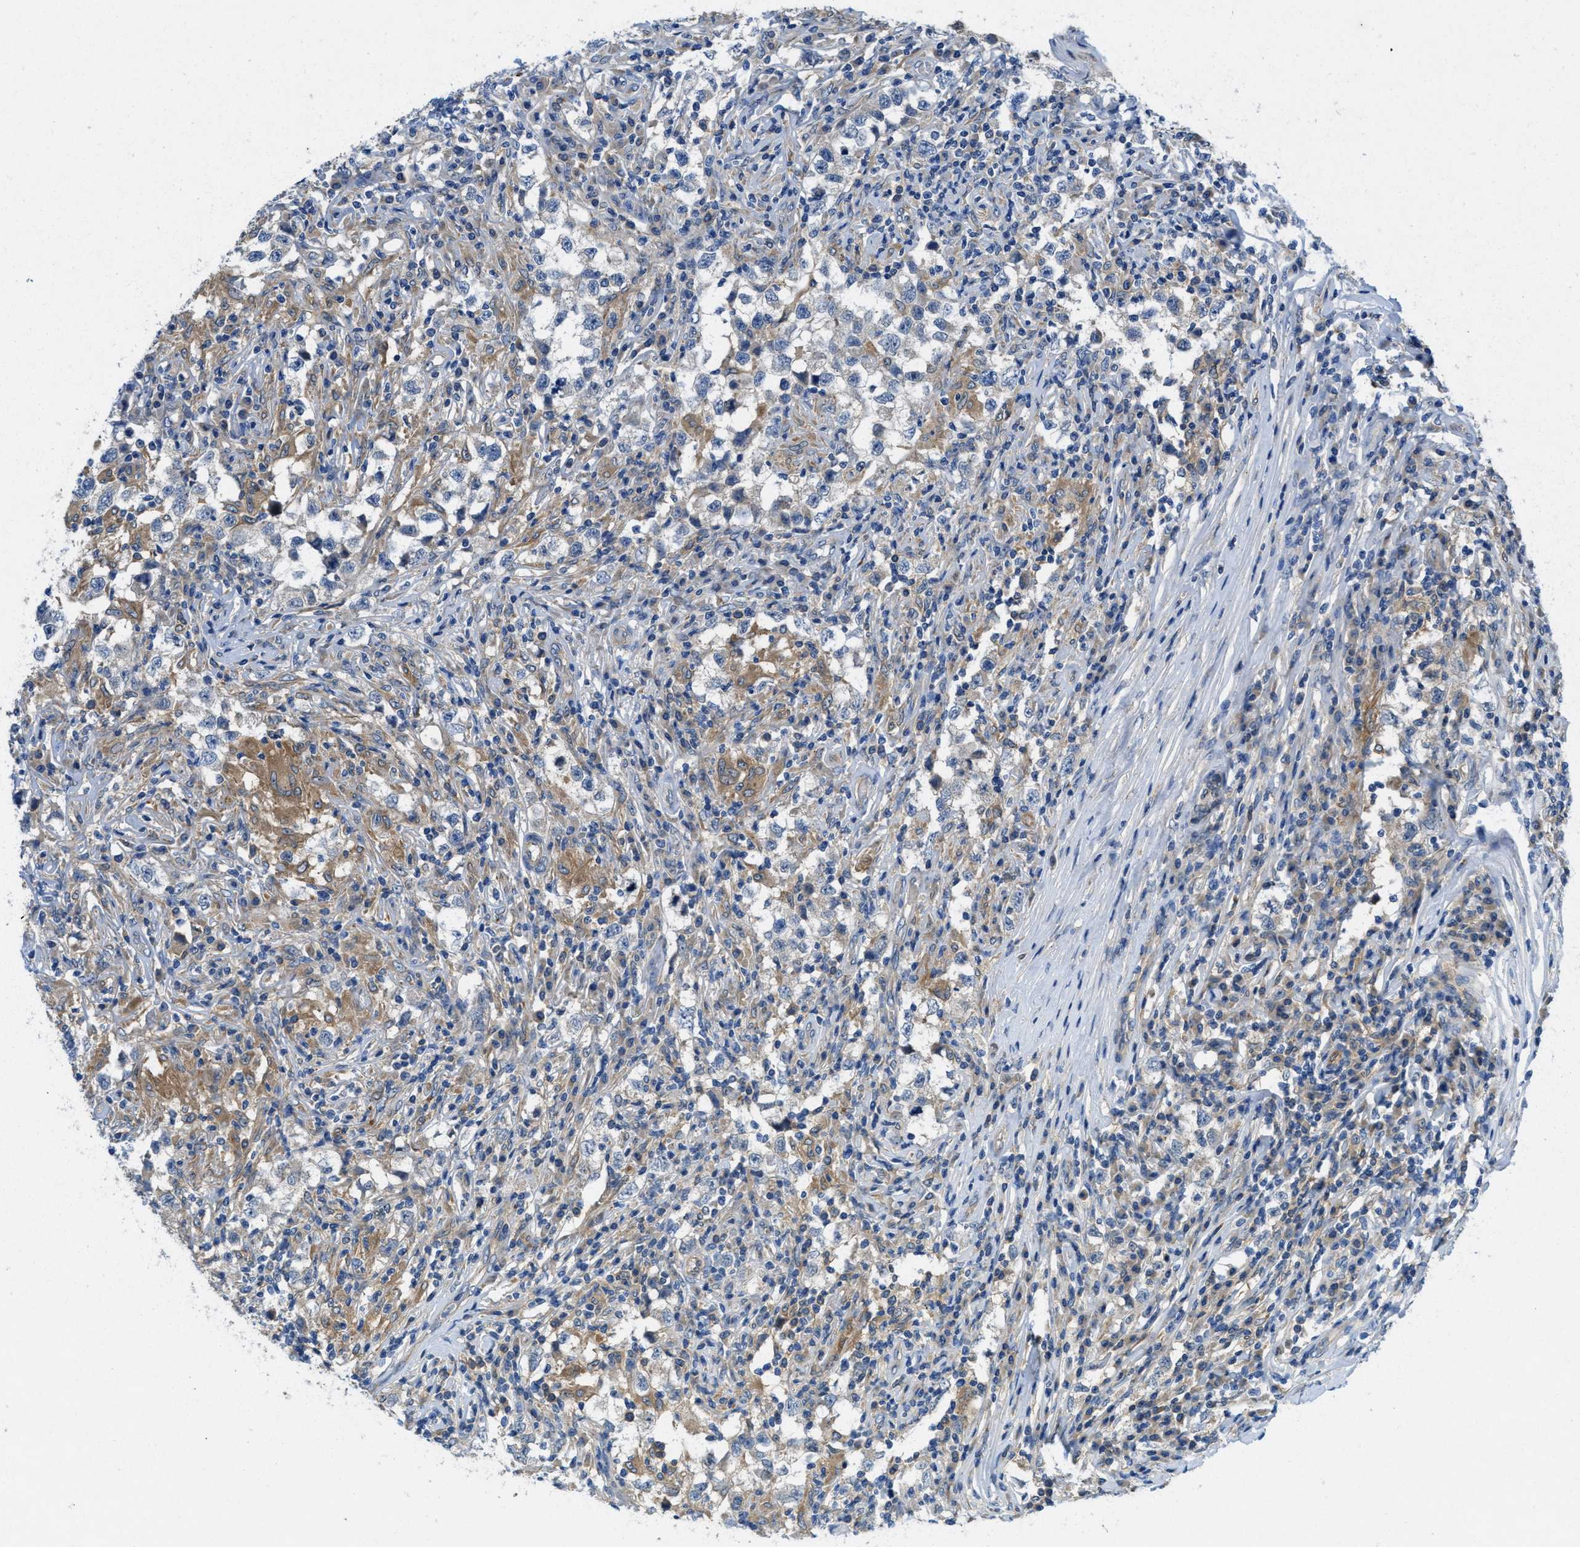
{"staining": {"intensity": "negative", "quantity": "none", "location": "none"}, "tissue": "testis cancer", "cell_type": "Tumor cells", "image_type": "cancer", "snomed": [{"axis": "morphology", "description": "Carcinoma, Embryonal, NOS"}, {"axis": "topography", "description": "Testis"}], "caption": "DAB (3,3'-diaminobenzidine) immunohistochemical staining of human testis cancer (embryonal carcinoma) reveals no significant positivity in tumor cells.", "gene": "RIPK2", "patient": {"sex": "male", "age": 21}}